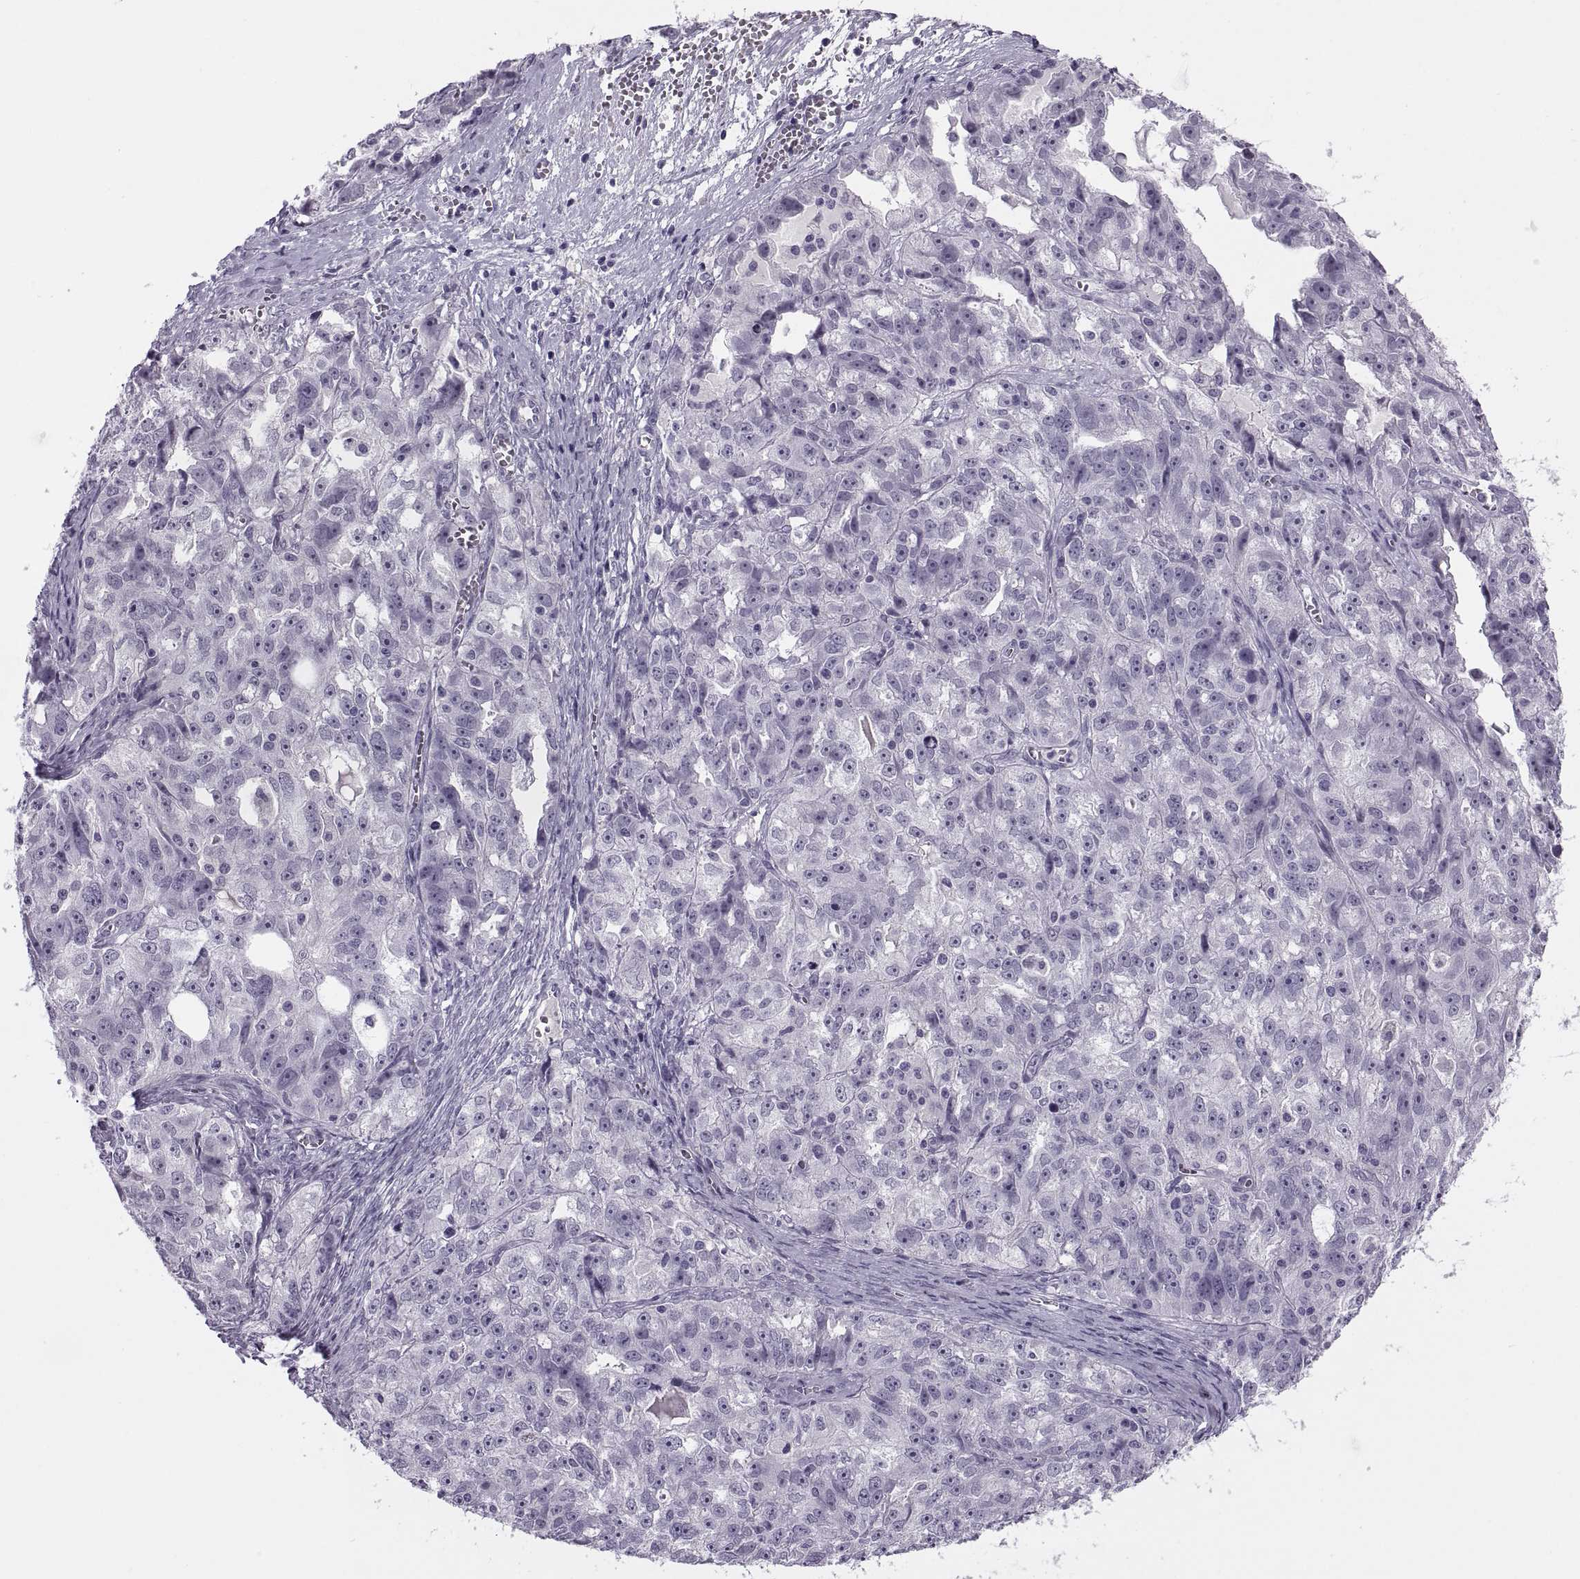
{"staining": {"intensity": "negative", "quantity": "none", "location": "none"}, "tissue": "ovarian cancer", "cell_type": "Tumor cells", "image_type": "cancer", "snomed": [{"axis": "morphology", "description": "Cystadenocarcinoma, serous, NOS"}, {"axis": "topography", "description": "Ovary"}], "caption": "Tumor cells are negative for protein expression in human ovarian cancer.", "gene": "SYNGR4", "patient": {"sex": "female", "age": 51}}